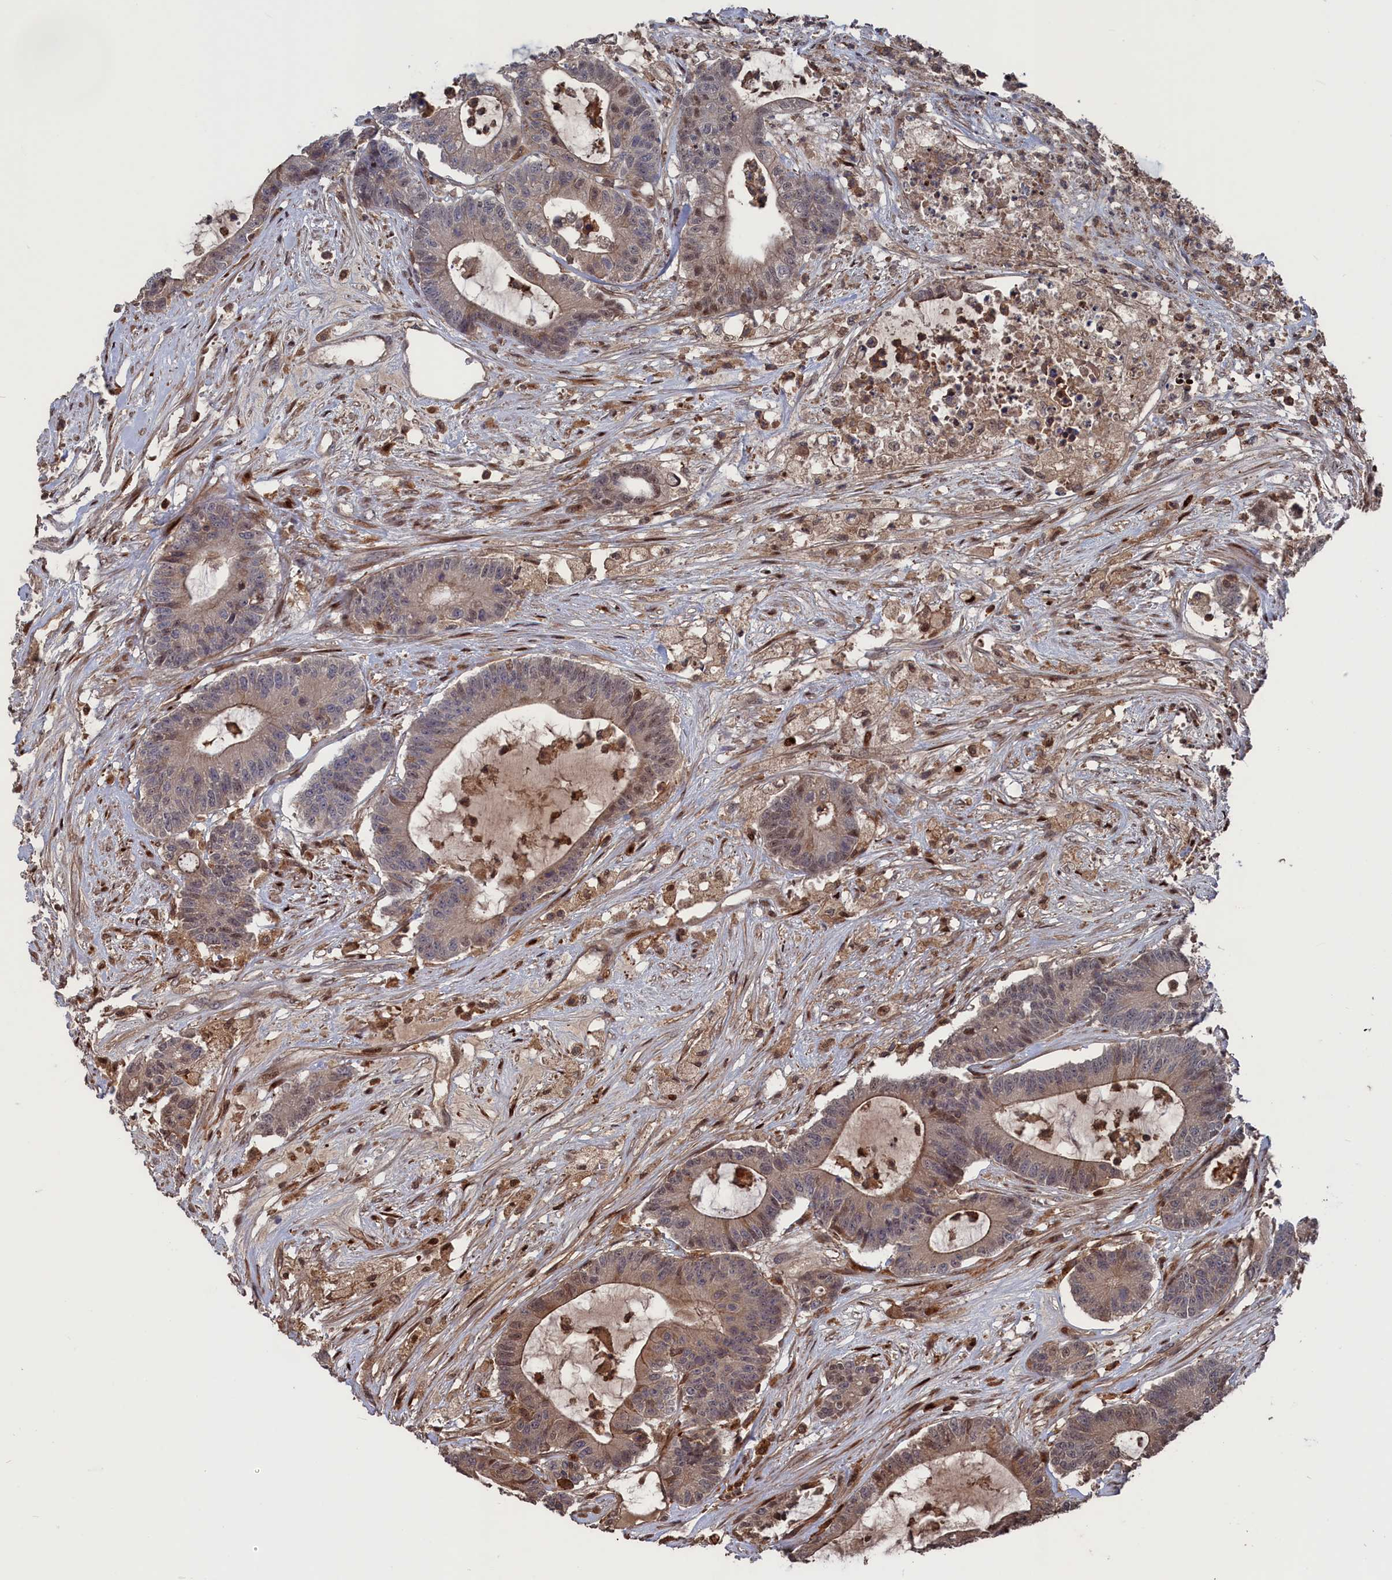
{"staining": {"intensity": "moderate", "quantity": "25%-75%", "location": "cytoplasmic/membranous,nuclear"}, "tissue": "colorectal cancer", "cell_type": "Tumor cells", "image_type": "cancer", "snomed": [{"axis": "morphology", "description": "Adenocarcinoma, NOS"}, {"axis": "topography", "description": "Colon"}], "caption": "Moderate cytoplasmic/membranous and nuclear positivity for a protein is appreciated in approximately 25%-75% of tumor cells of colorectal cancer using IHC.", "gene": "PLA2G15", "patient": {"sex": "female", "age": 84}}